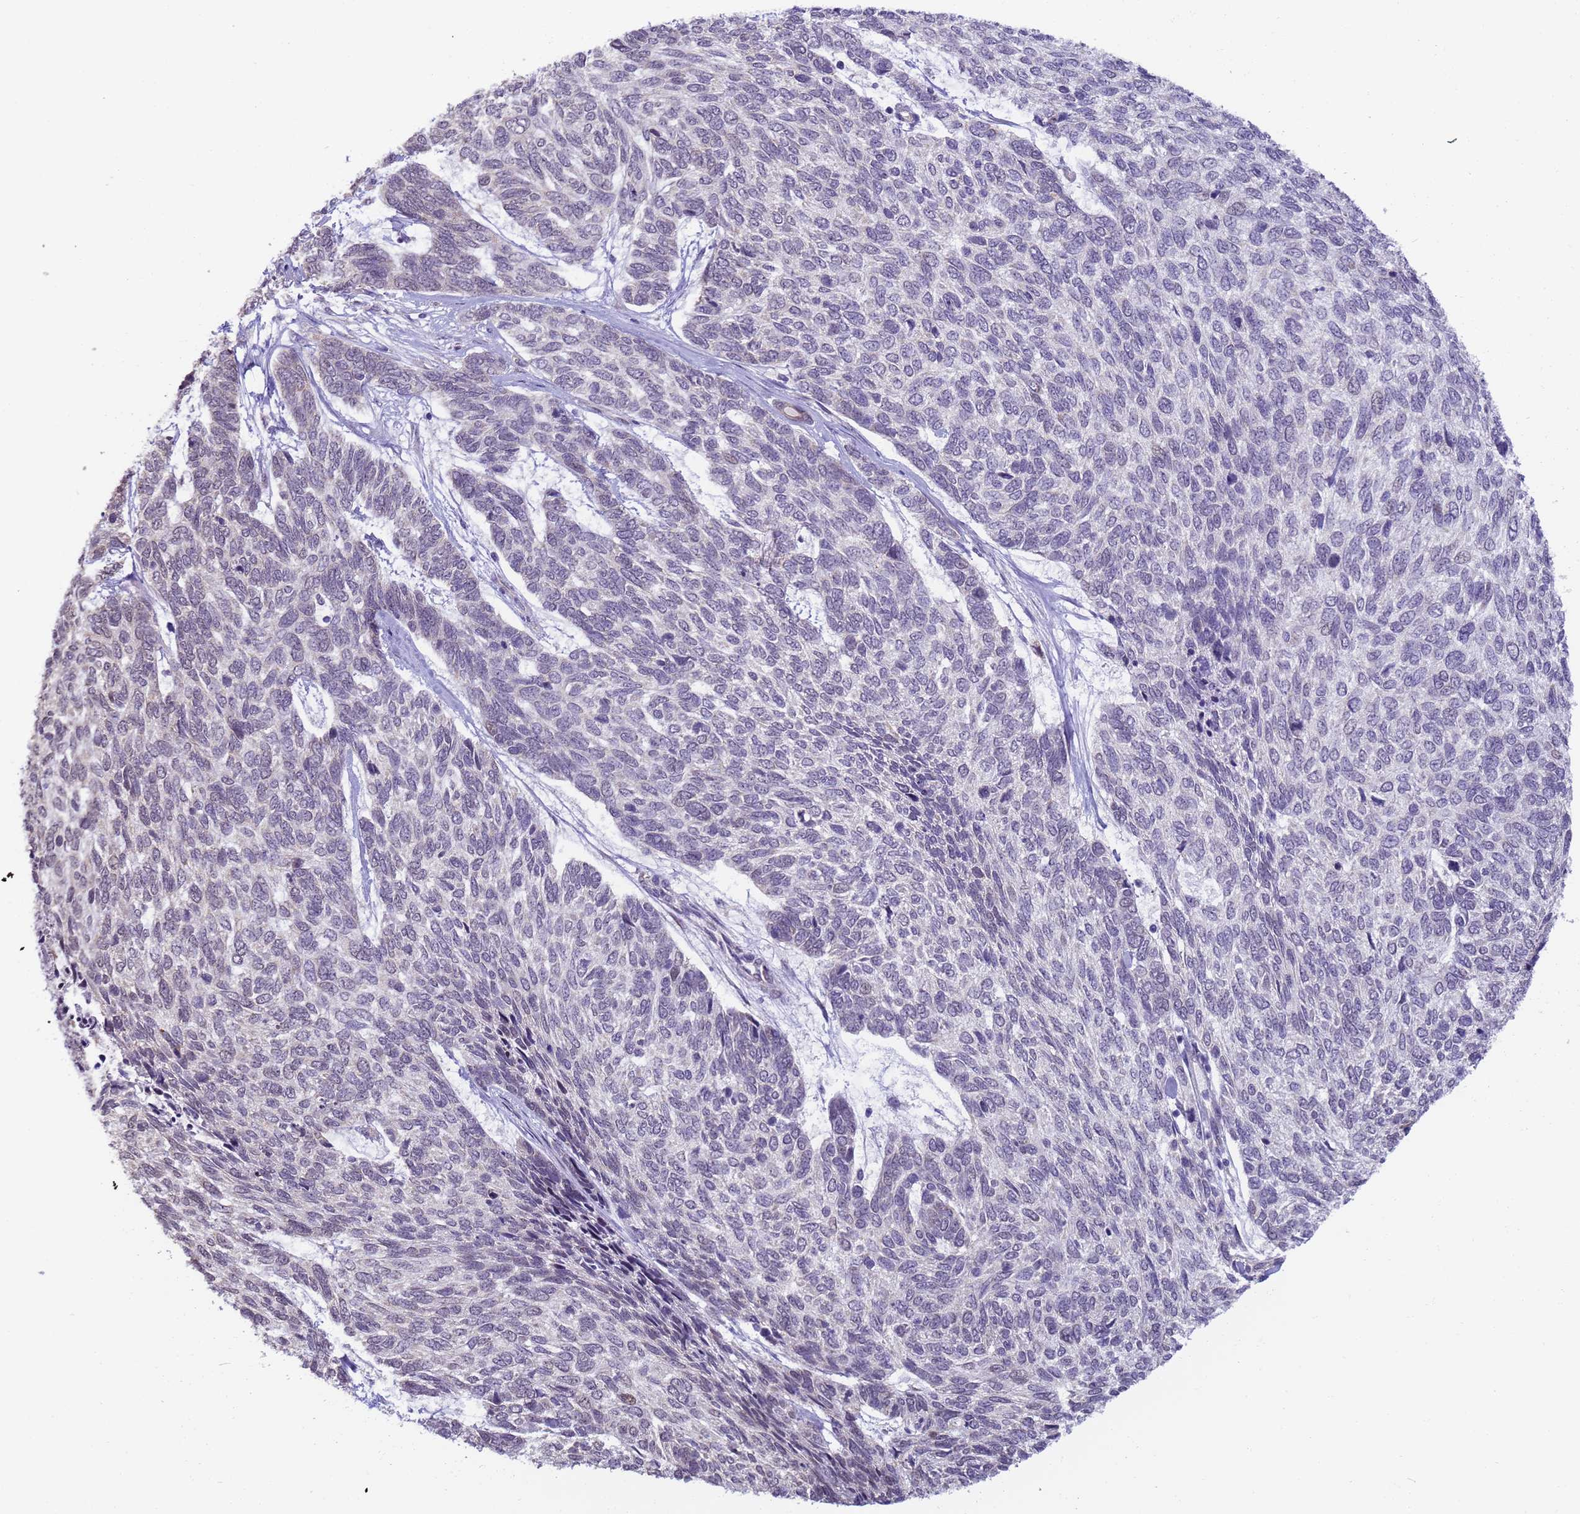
{"staining": {"intensity": "negative", "quantity": "none", "location": "none"}, "tissue": "skin cancer", "cell_type": "Tumor cells", "image_type": "cancer", "snomed": [{"axis": "morphology", "description": "Basal cell carcinoma"}, {"axis": "topography", "description": "Skin"}], "caption": "Immunohistochemistry of skin cancer displays no expression in tumor cells.", "gene": "RAPGEF3", "patient": {"sex": "female", "age": 65}}